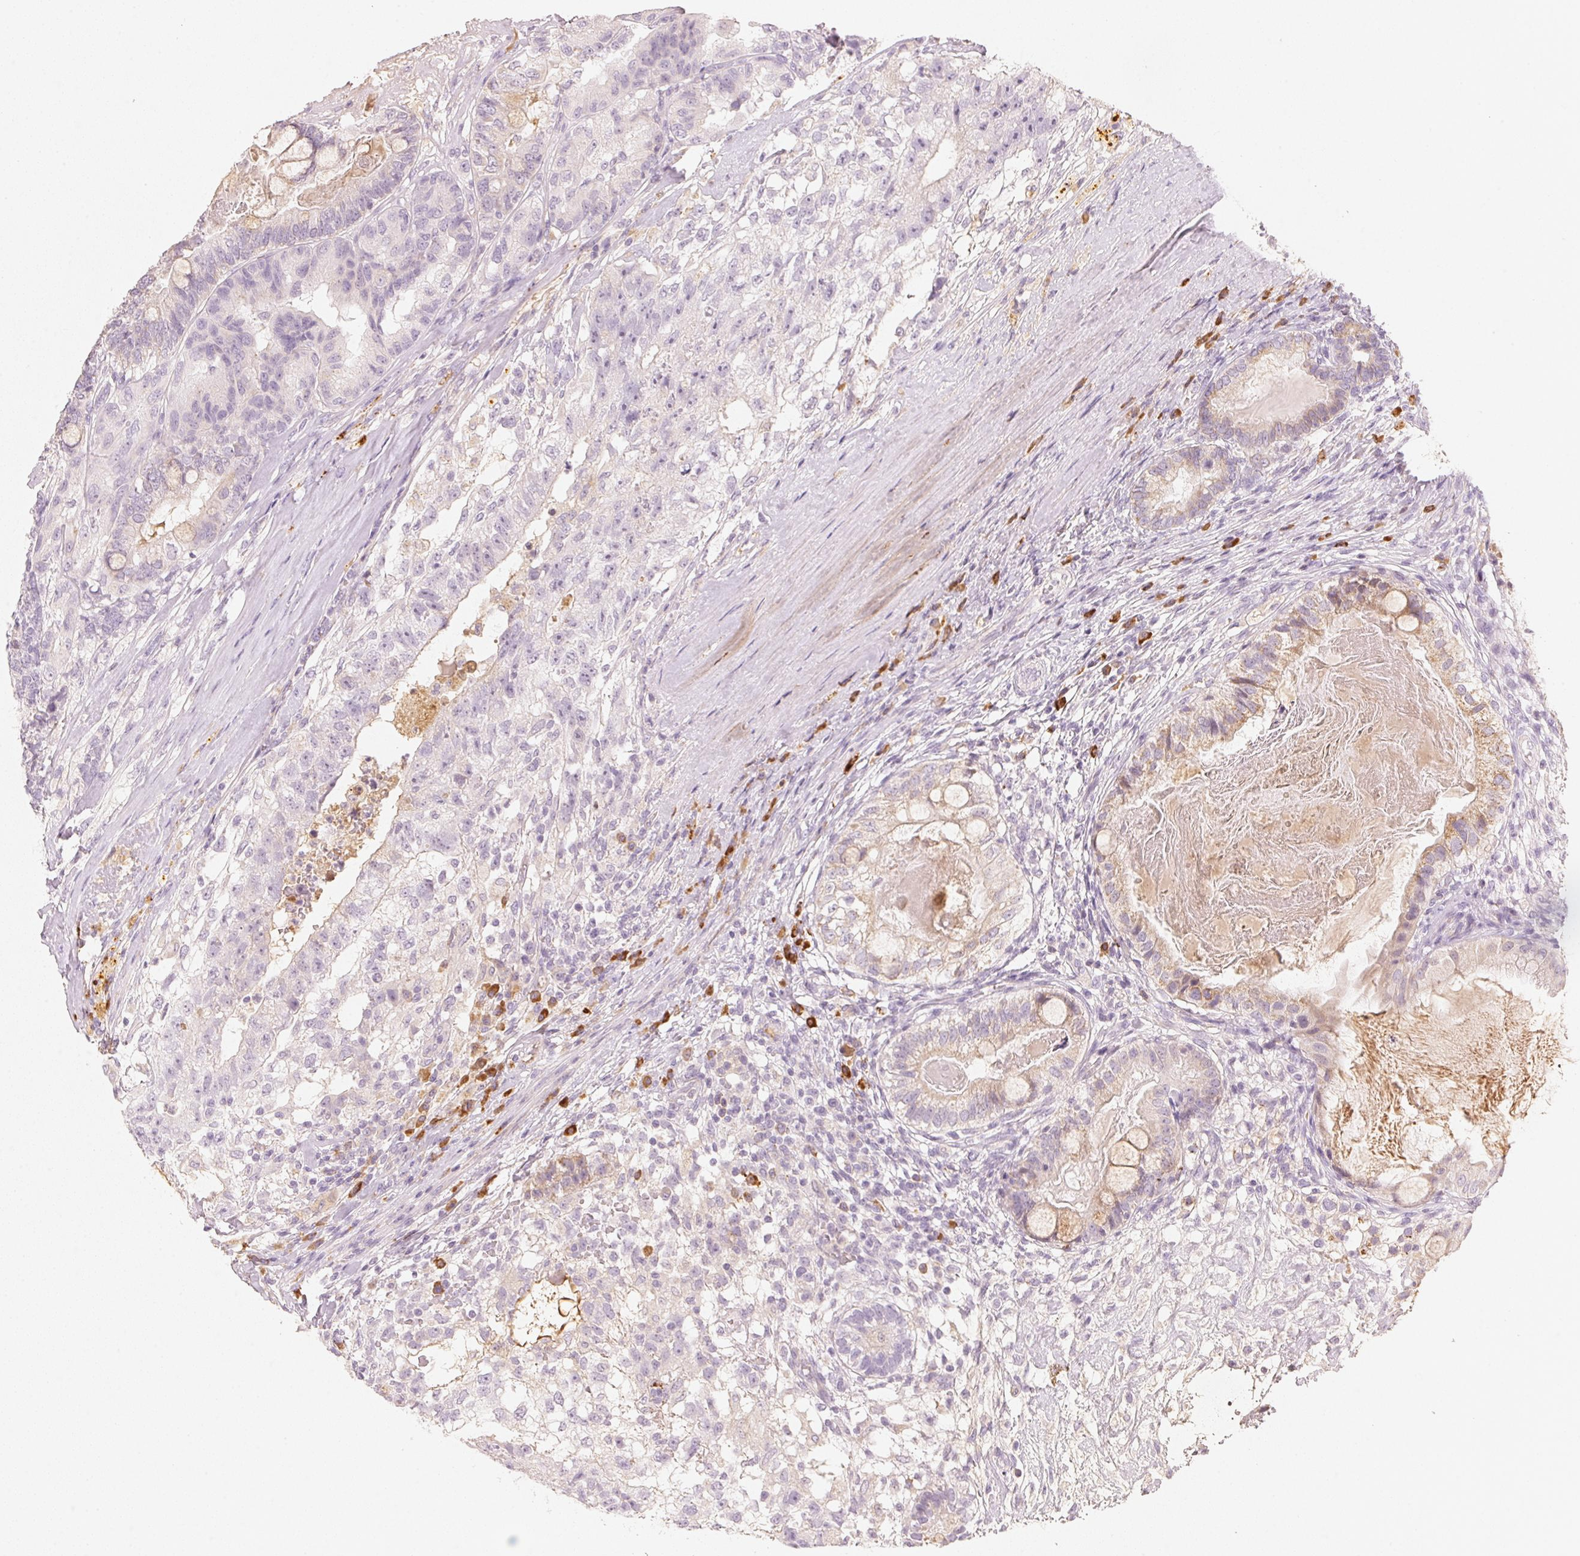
{"staining": {"intensity": "weak", "quantity": "25%-75%", "location": "cytoplasmic/membranous"}, "tissue": "testis cancer", "cell_type": "Tumor cells", "image_type": "cancer", "snomed": [{"axis": "morphology", "description": "Seminoma, NOS"}, {"axis": "morphology", "description": "Carcinoma, Embryonal, NOS"}, {"axis": "topography", "description": "Testis"}], "caption": "Testis cancer (embryonal carcinoma) stained with immunohistochemistry (IHC) shows weak cytoplasmic/membranous positivity in approximately 25%-75% of tumor cells. (Brightfield microscopy of DAB IHC at high magnification).", "gene": "RMDN2", "patient": {"sex": "male", "age": 41}}